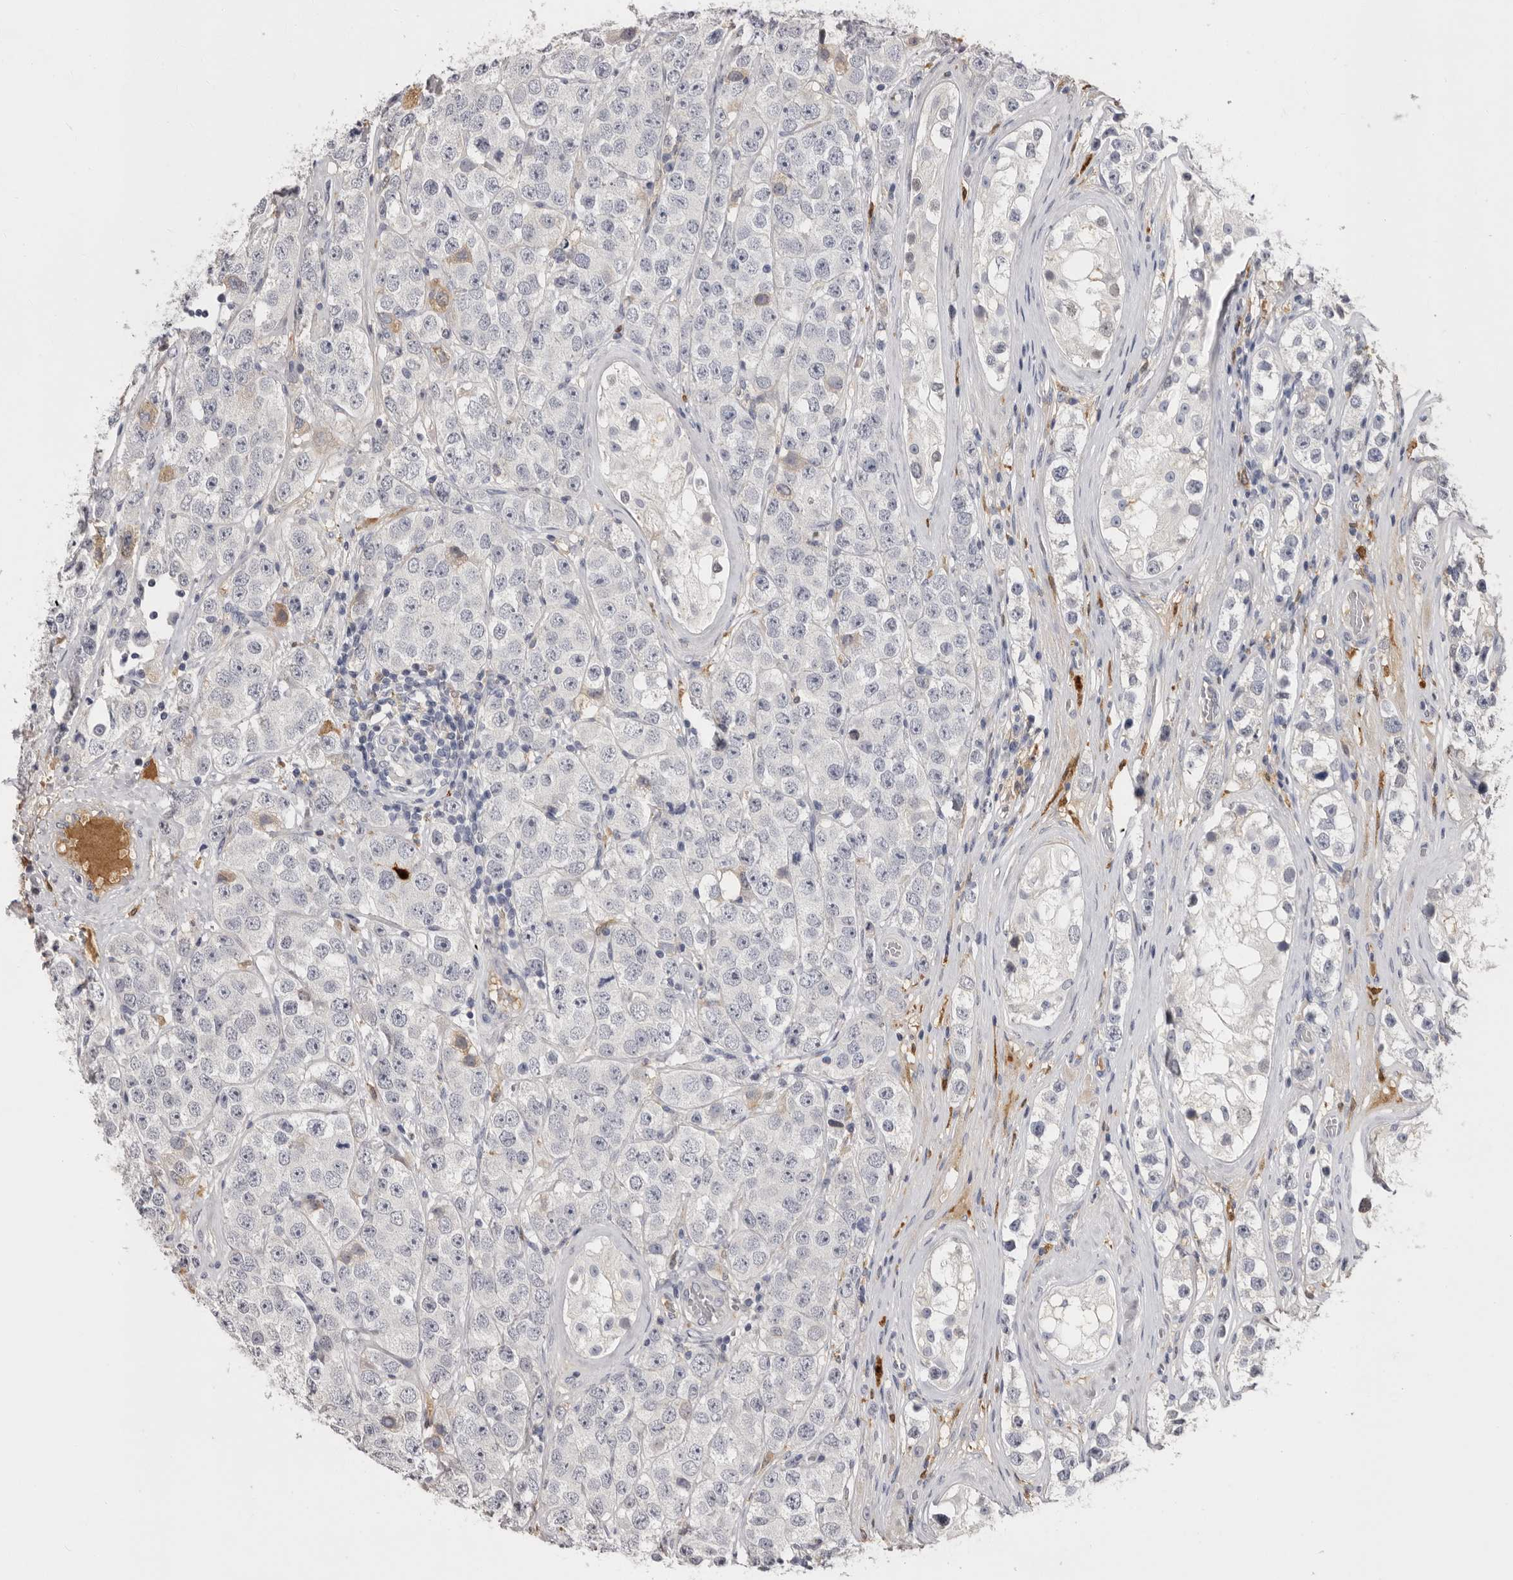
{"staining": {"intensity": "negative", "quantity": "none", "location": "none"}, "tissue": "testis cancer", "cell_type": "Tumor cells", "image_type": "cancer", "snomed": [{"axis": "morphology", "description": "Seminoma, NOS"}, {"axis": "topography", "description": "Testis"}], "caption": "Histopathology image shows no protein expression in tumor cells of testis cancer tissue.", "gene": "KLHL38", "patient": {"sex": "male", "age": 28}}